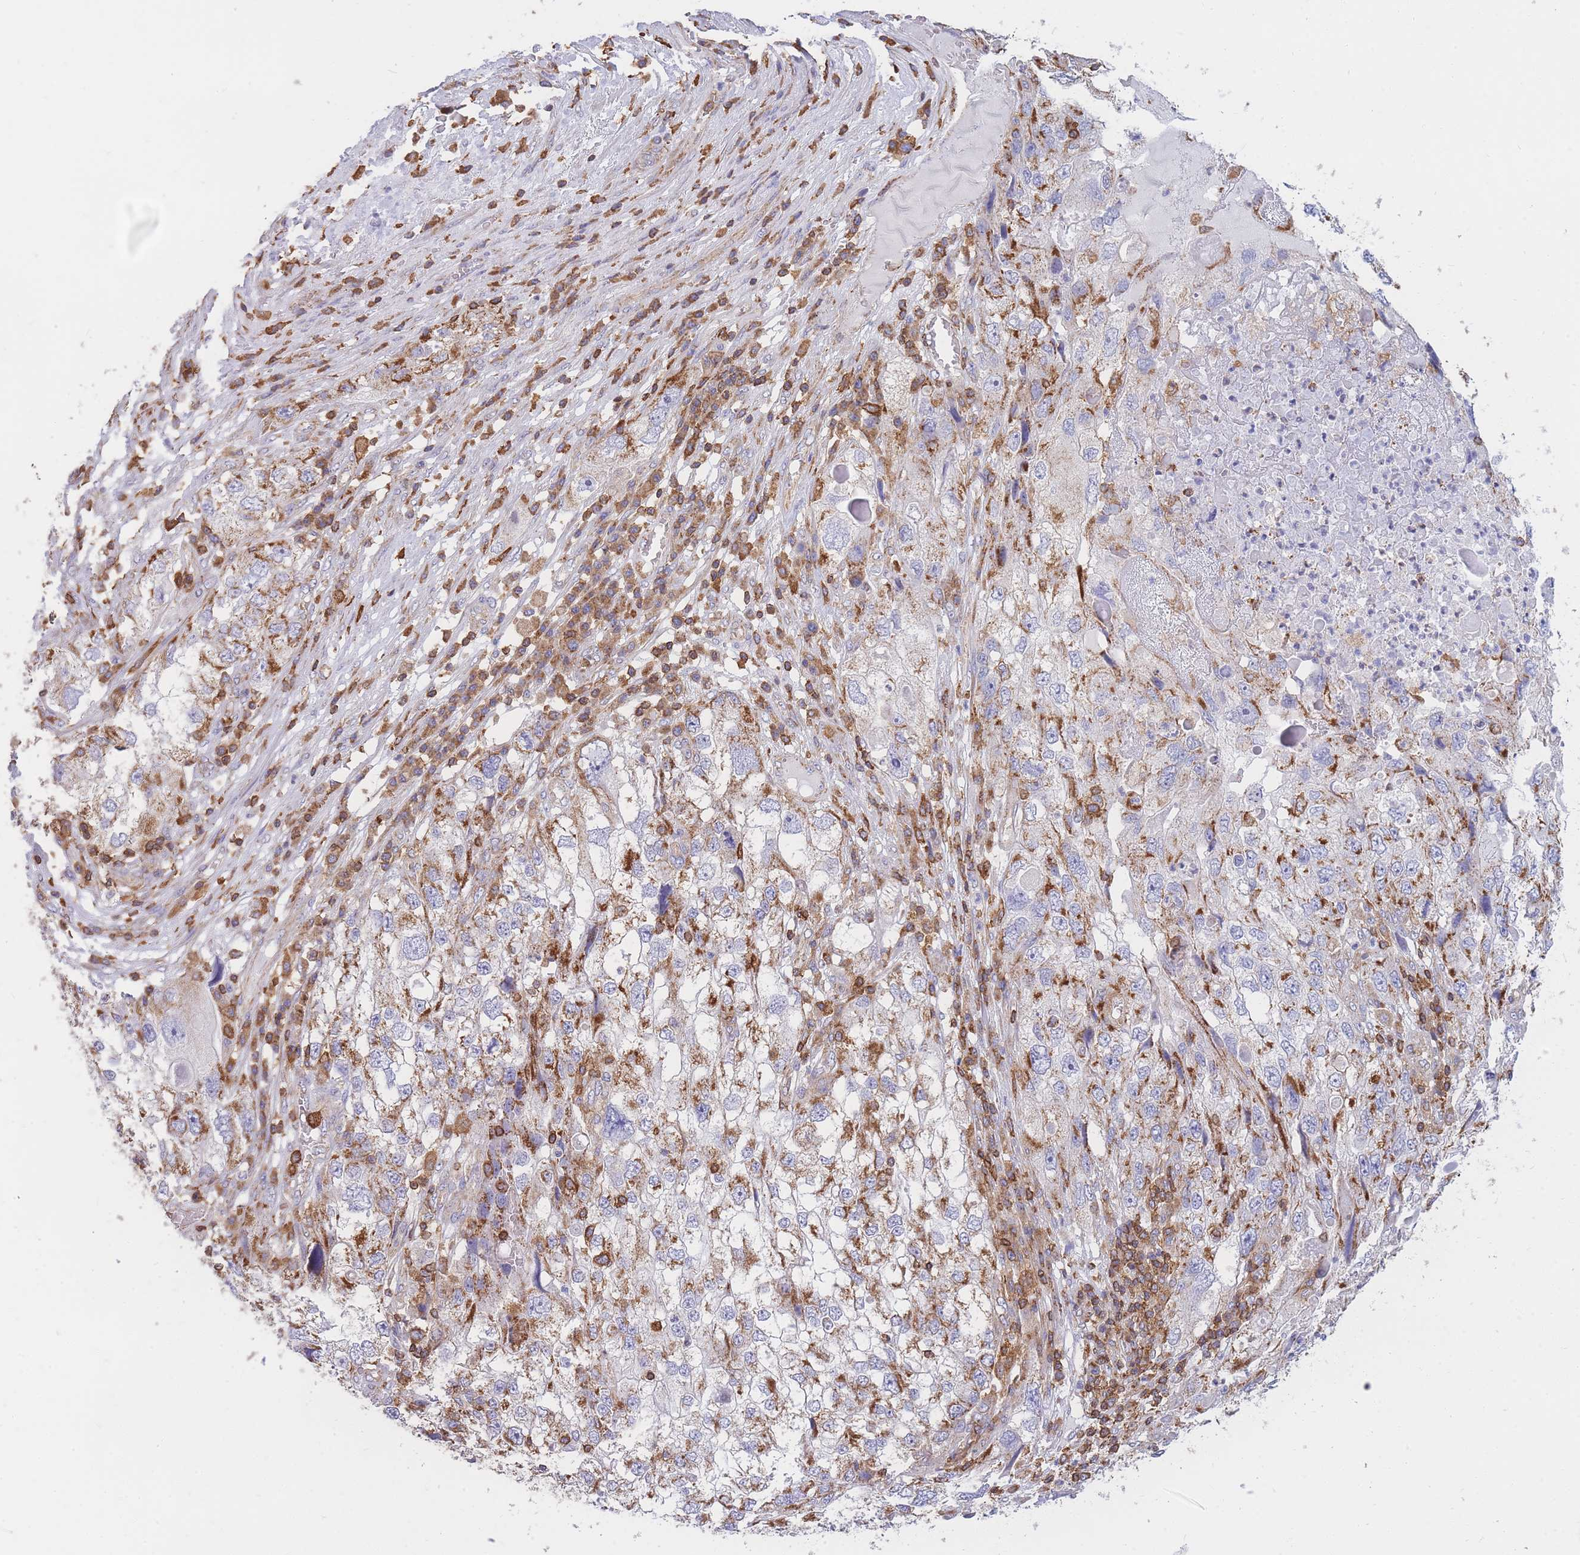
{"staining": {"intensity": "moderate", "quantity": "<25%", "location": "cytoplasmic/membranous"}, "tissue": "endometrial cancer", "cell_type": "Tumor cells", "image_type": "cancer", "snomed": [{"axis": "morphology", "description": "Adenocarcinoma, NOS"}, {"axis": "topography", "description": "Endometrium"}], "caption": "Immunohistochemistry (IHC) of human endometrial cancer (adenocarcinoma) displays low levels of moderate cytoplasmic/membranous expression in about <25% of tumor cells.", "gene": "MRPL54", "patient": {"sex": "female", "age": 49}}